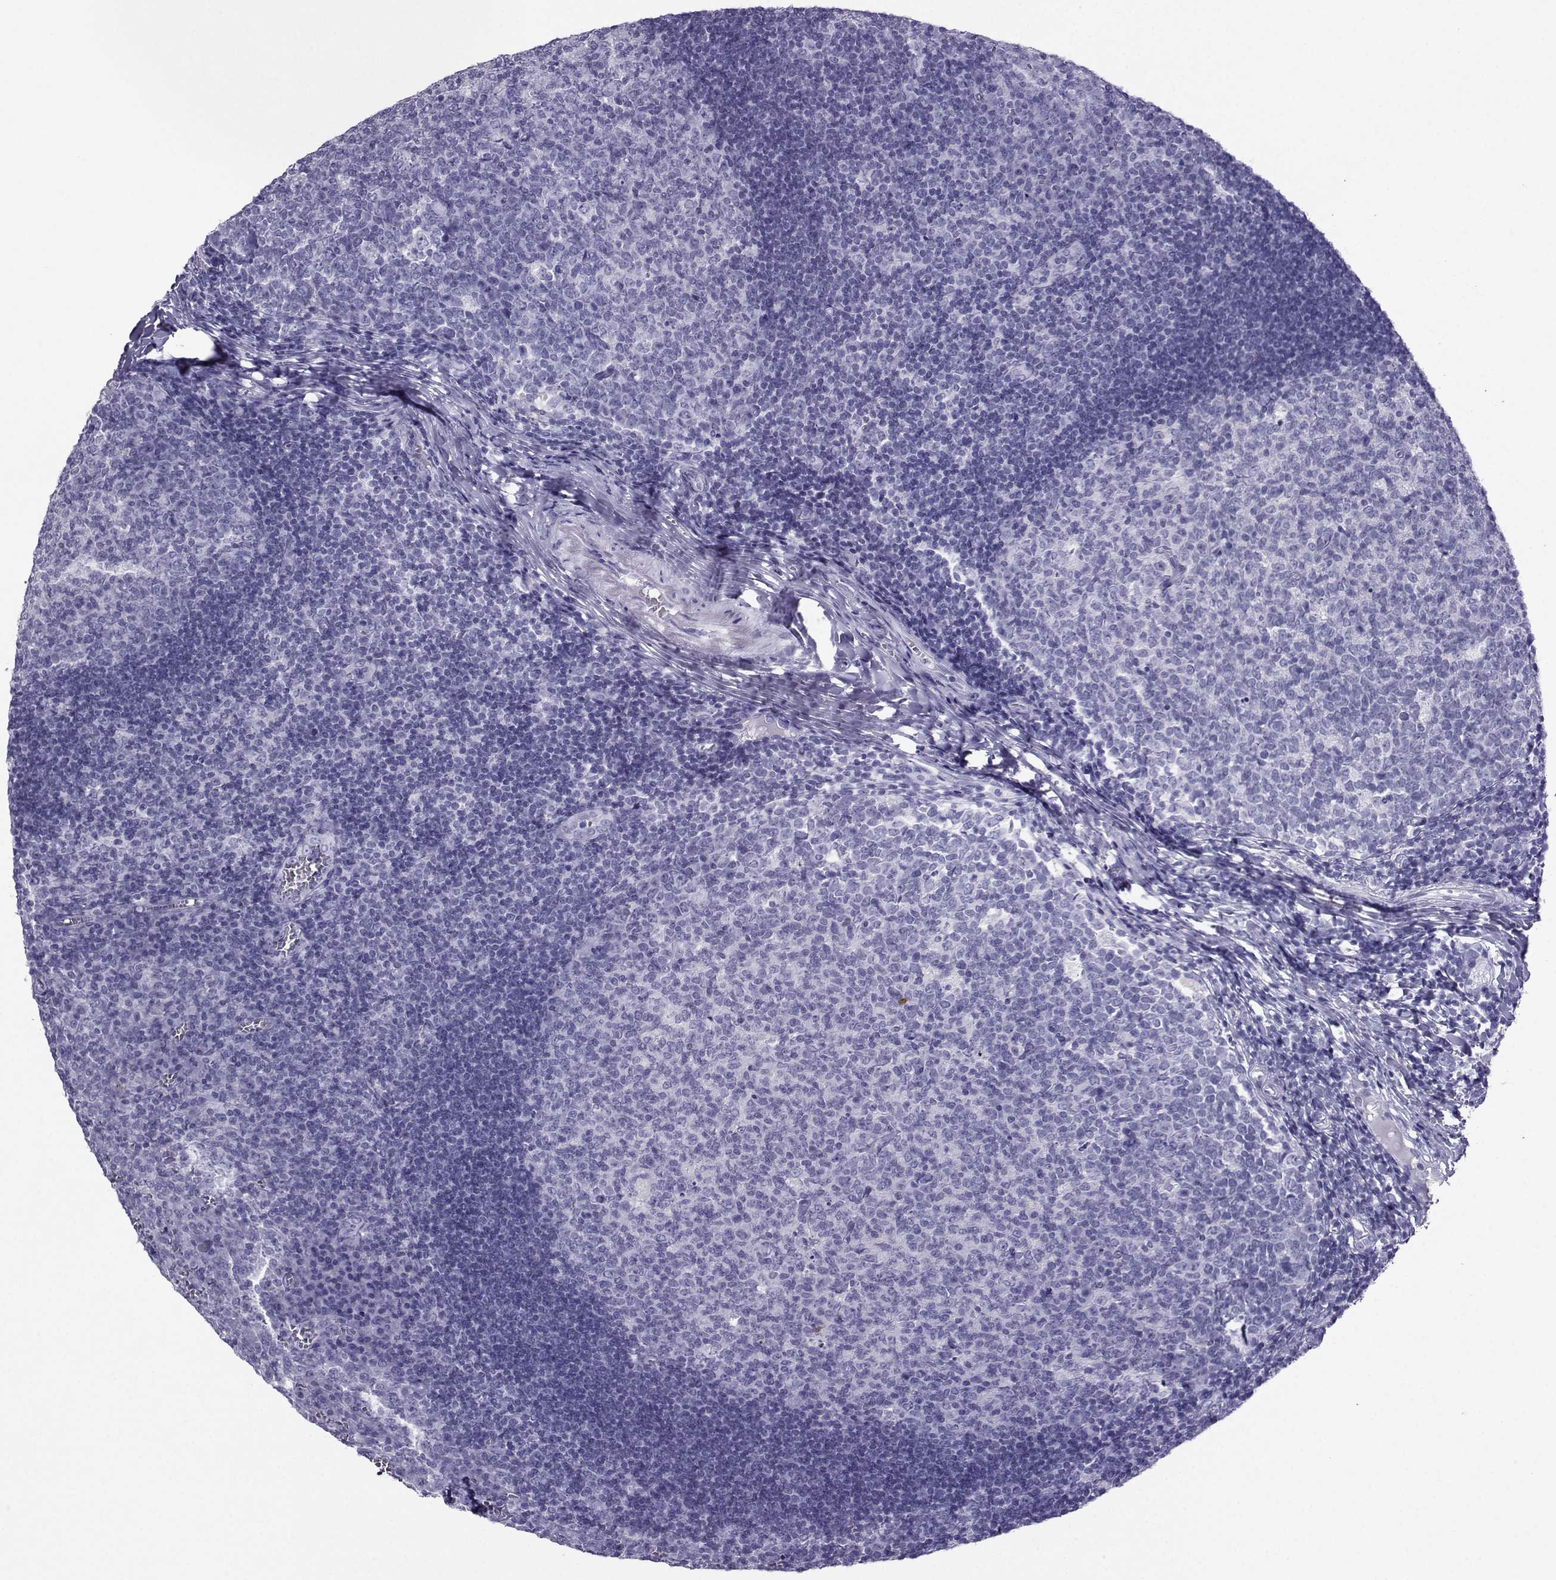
{"staining": {"intensity": "negative", "quantity": "none", "location": "none"}, "tissue": "tonsil", "cell_type": "Germinal center cells", "image_type": "normal", "snomed": [{"axis": "morphology", "description": "Normal tissue, NOS"}, {"axis": "topography", "description": "Tonsil"}], "caption": "Immunohistochemical staining of normal human tonsil reveals no significant staining in germinal center cells.", "gene": "CRYBB1", "patient": {"sex": "female", "age": 13}}